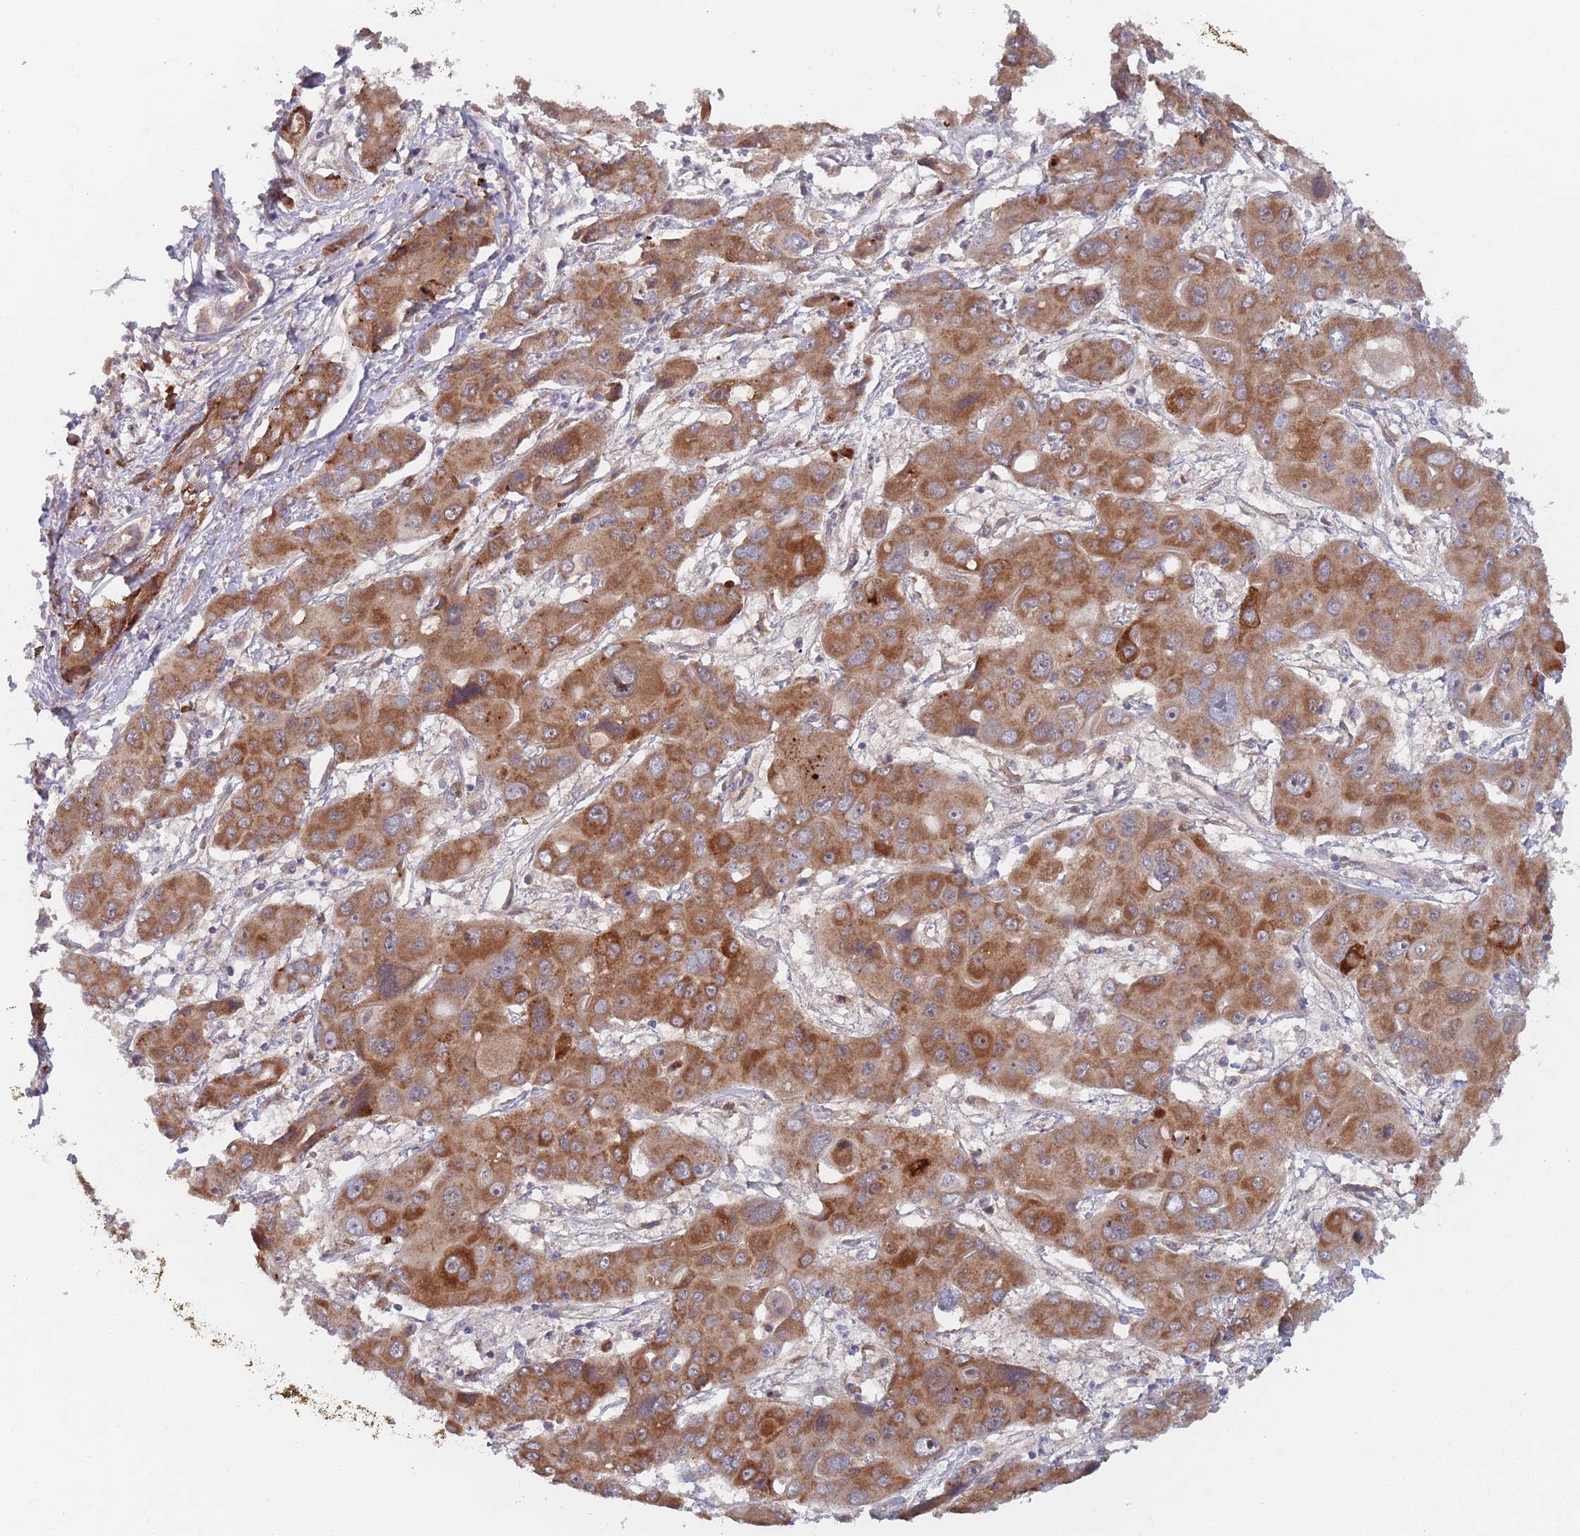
{"staining": {"intensity": "moderate", "quantity": ">75%", "location": "cytoplasmic/membranous"}, "tissue": "liver cancer", "cell_type": "Tumor cells", "image_type": "cancer", "snomed": [{"axis": "morphology", "description": "Cholangiocarcinoma"}, {"axis": "topography", "description": "Liver"}], "caption": "Liver cancer (cholangiocarcinoma) stained with IHC demonstrates moderate cytoplasmic/membranous positivity in approximately >75% of tumor cells.", "gene": "ZNF140", "patient": {"sex": "male", "age": 67}}